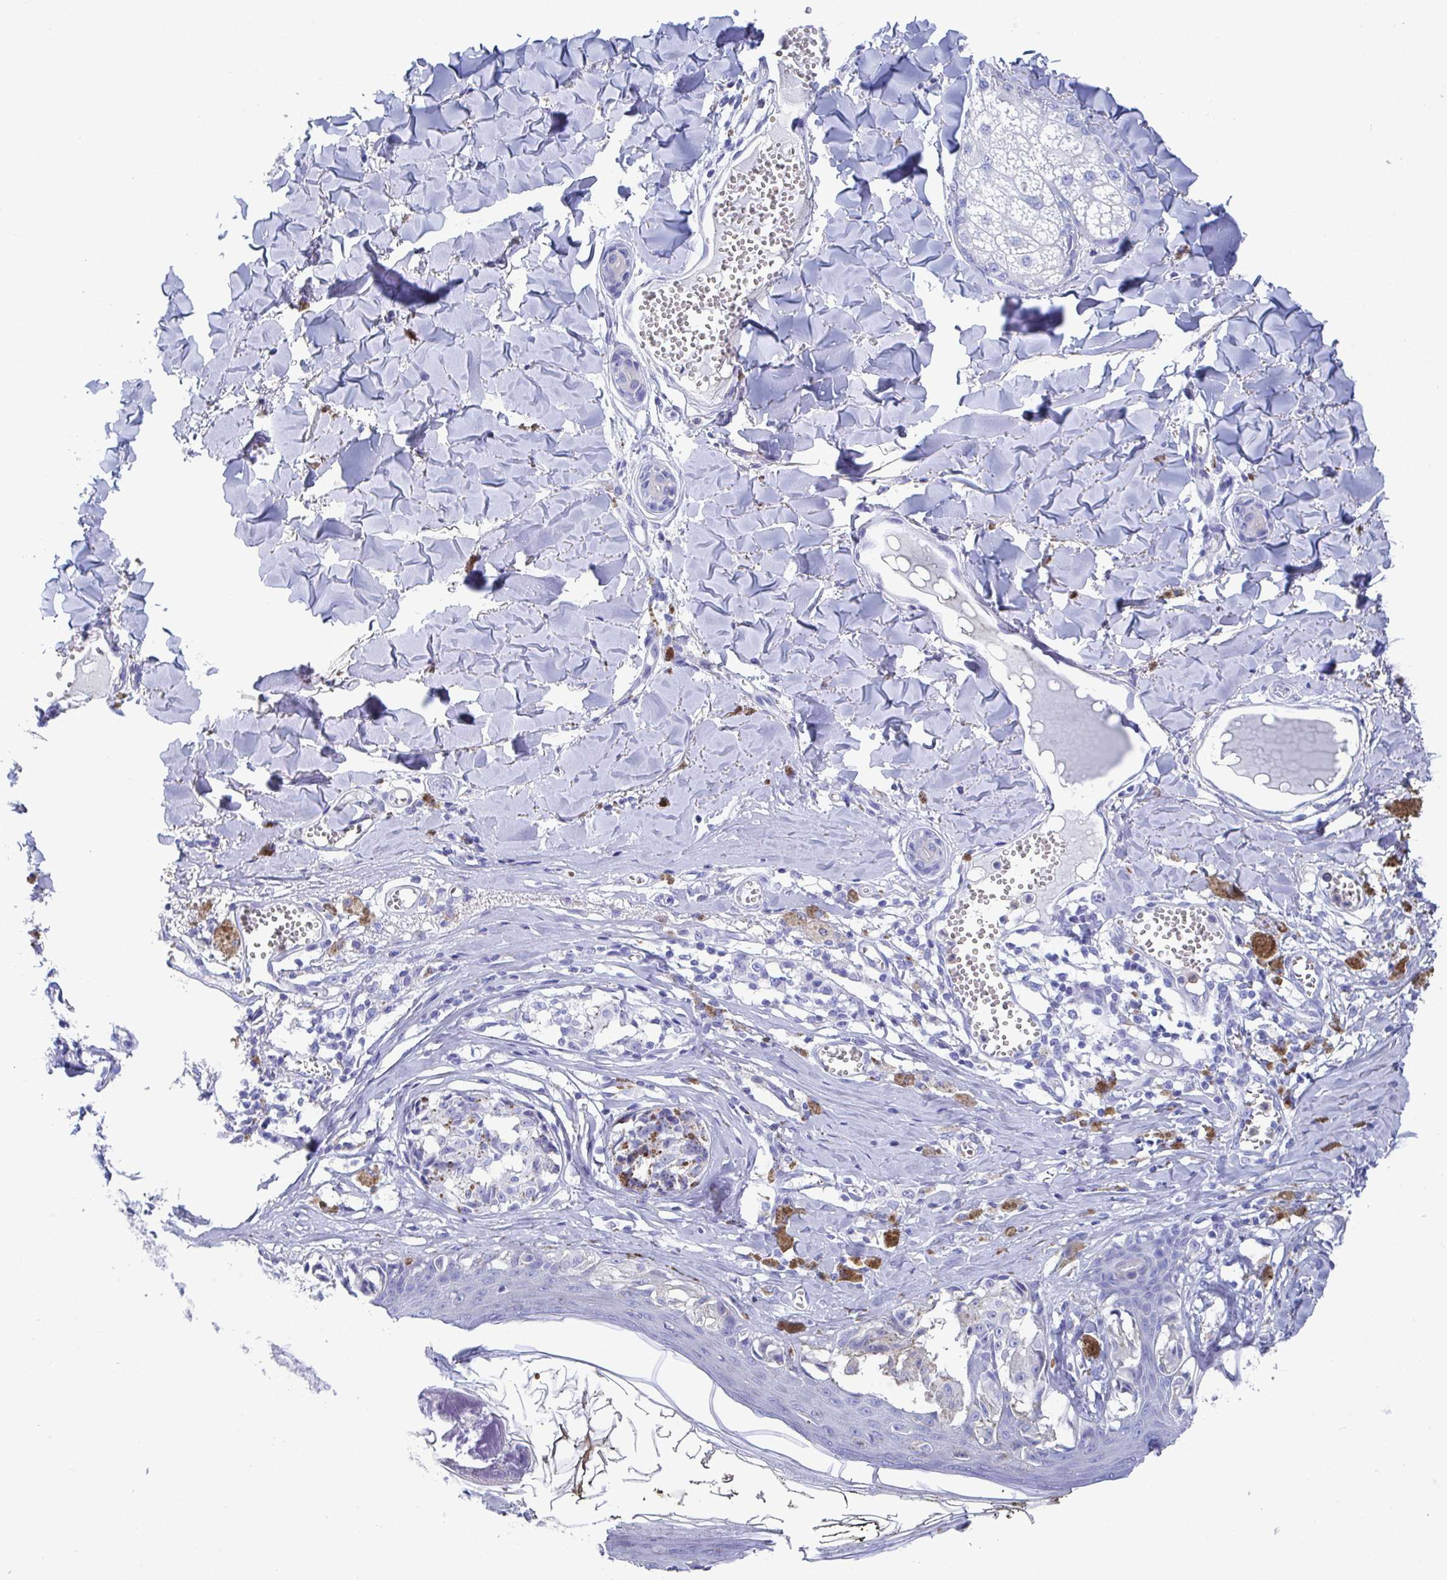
{"staining": {"intensity": "negative", "quantity": "none", "location": "none"}, "tissue": "melanoma", "cell_type": "Tumor cells", "image_type": "cancer", "snomed": [{"axis": "morphology", "description": "Malignant melanoma, NOS"}, {"axis": "topography", "description": "Skin"}], "caption": "A high-resolution image shows IHC staining of melanoma, which reveals no significant positivity in tumor cells.", "gene": "CLDN8", "patient": {"sex": "female", "age": 43}}